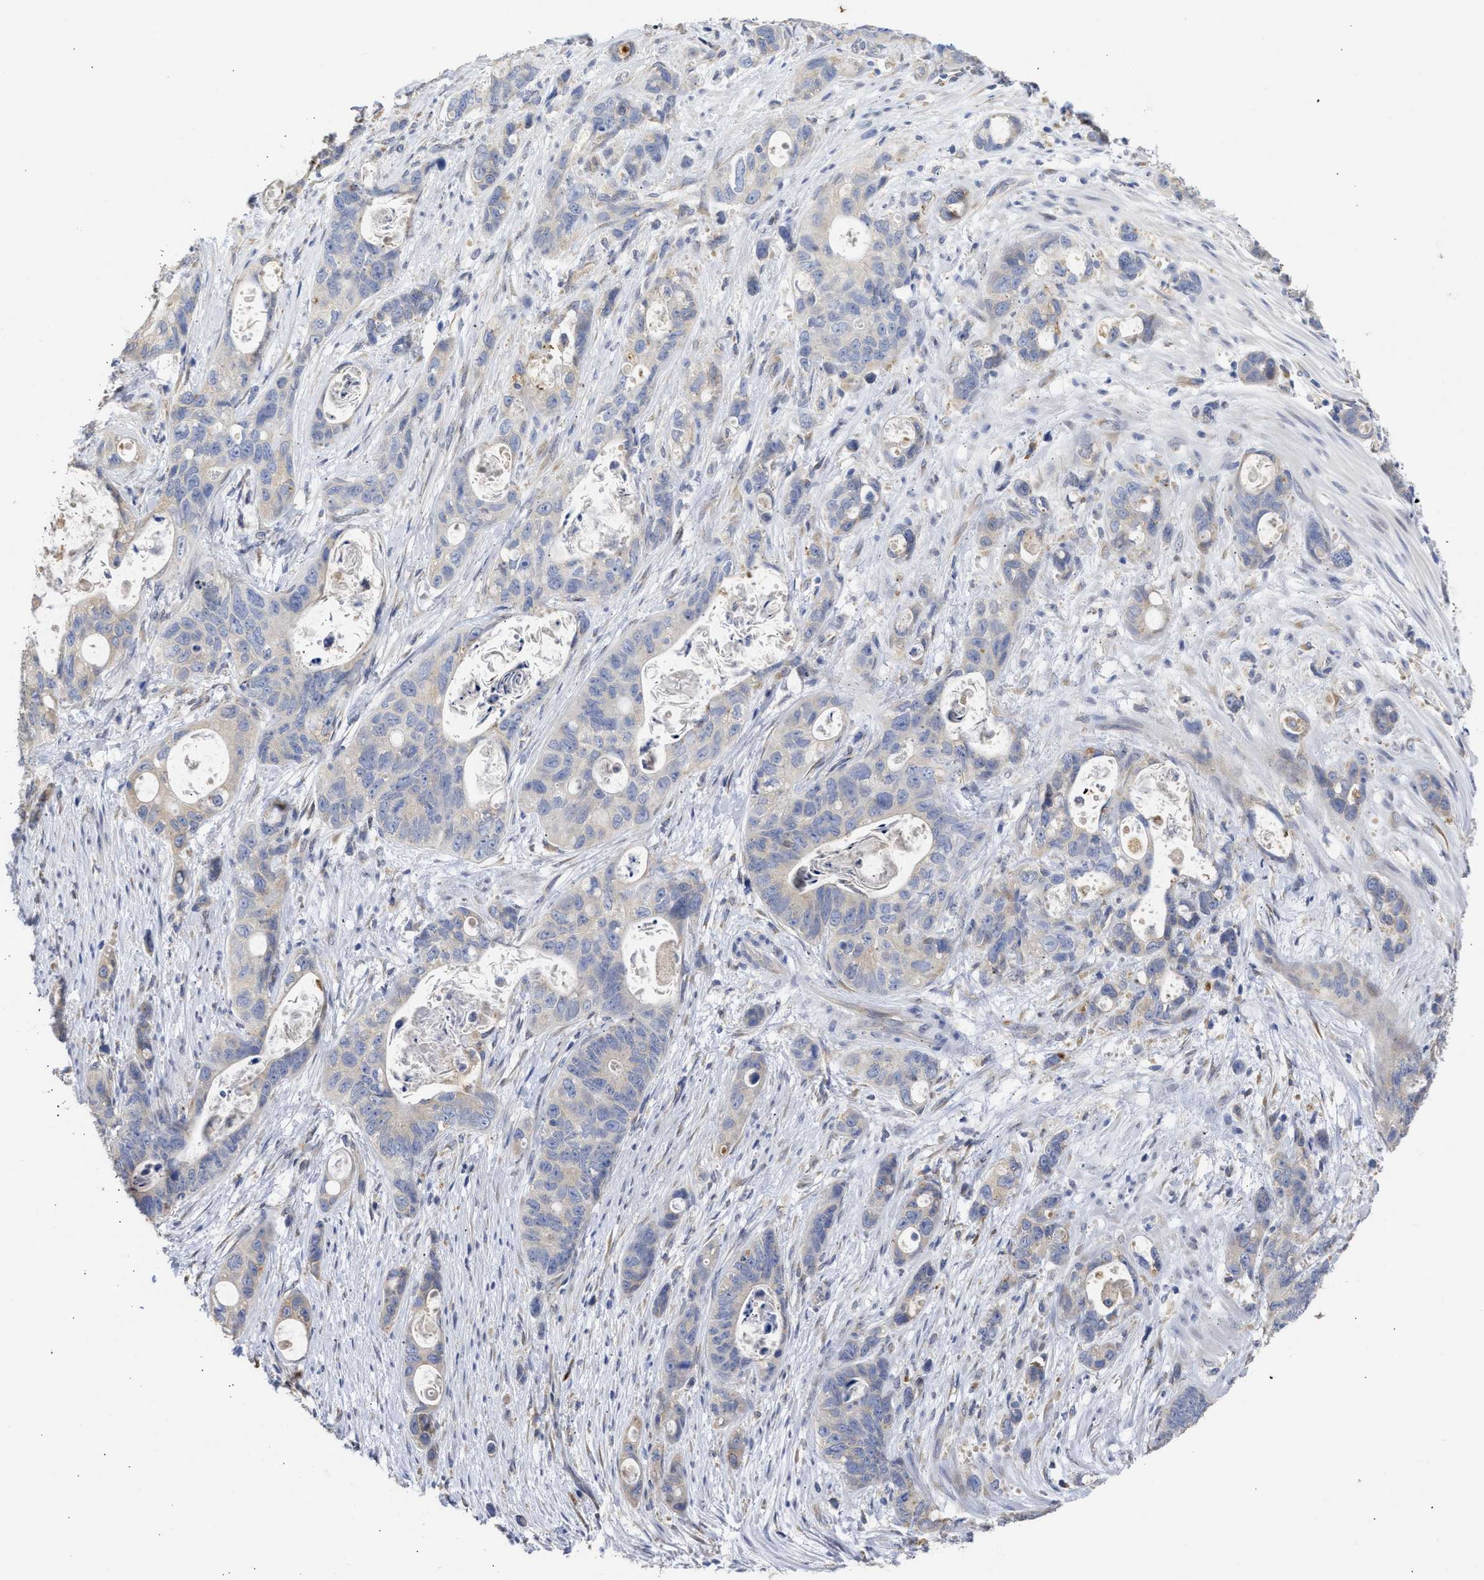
{"staining": {"intensity": "weak", "quantity": "<25%", "location": "cytoplasmic/membranous"}, "tissue": "stomach cancer", "cell_type": "Tumor cells", "image_type": "cancer", "snomed": [{"axis": "morphology", "description": "Normal tissue, NOS"}, {"axis": "morphology", "description": "Adenocarcinoma, NOS"}, {"axis": "topography", "description": "Stomach"}], "caption": "Tumor cells show no significant protein expression in adenocarcinoma (stomach).", "gene": "TMED1", "patient": {"sex": "female", "age": 89}}